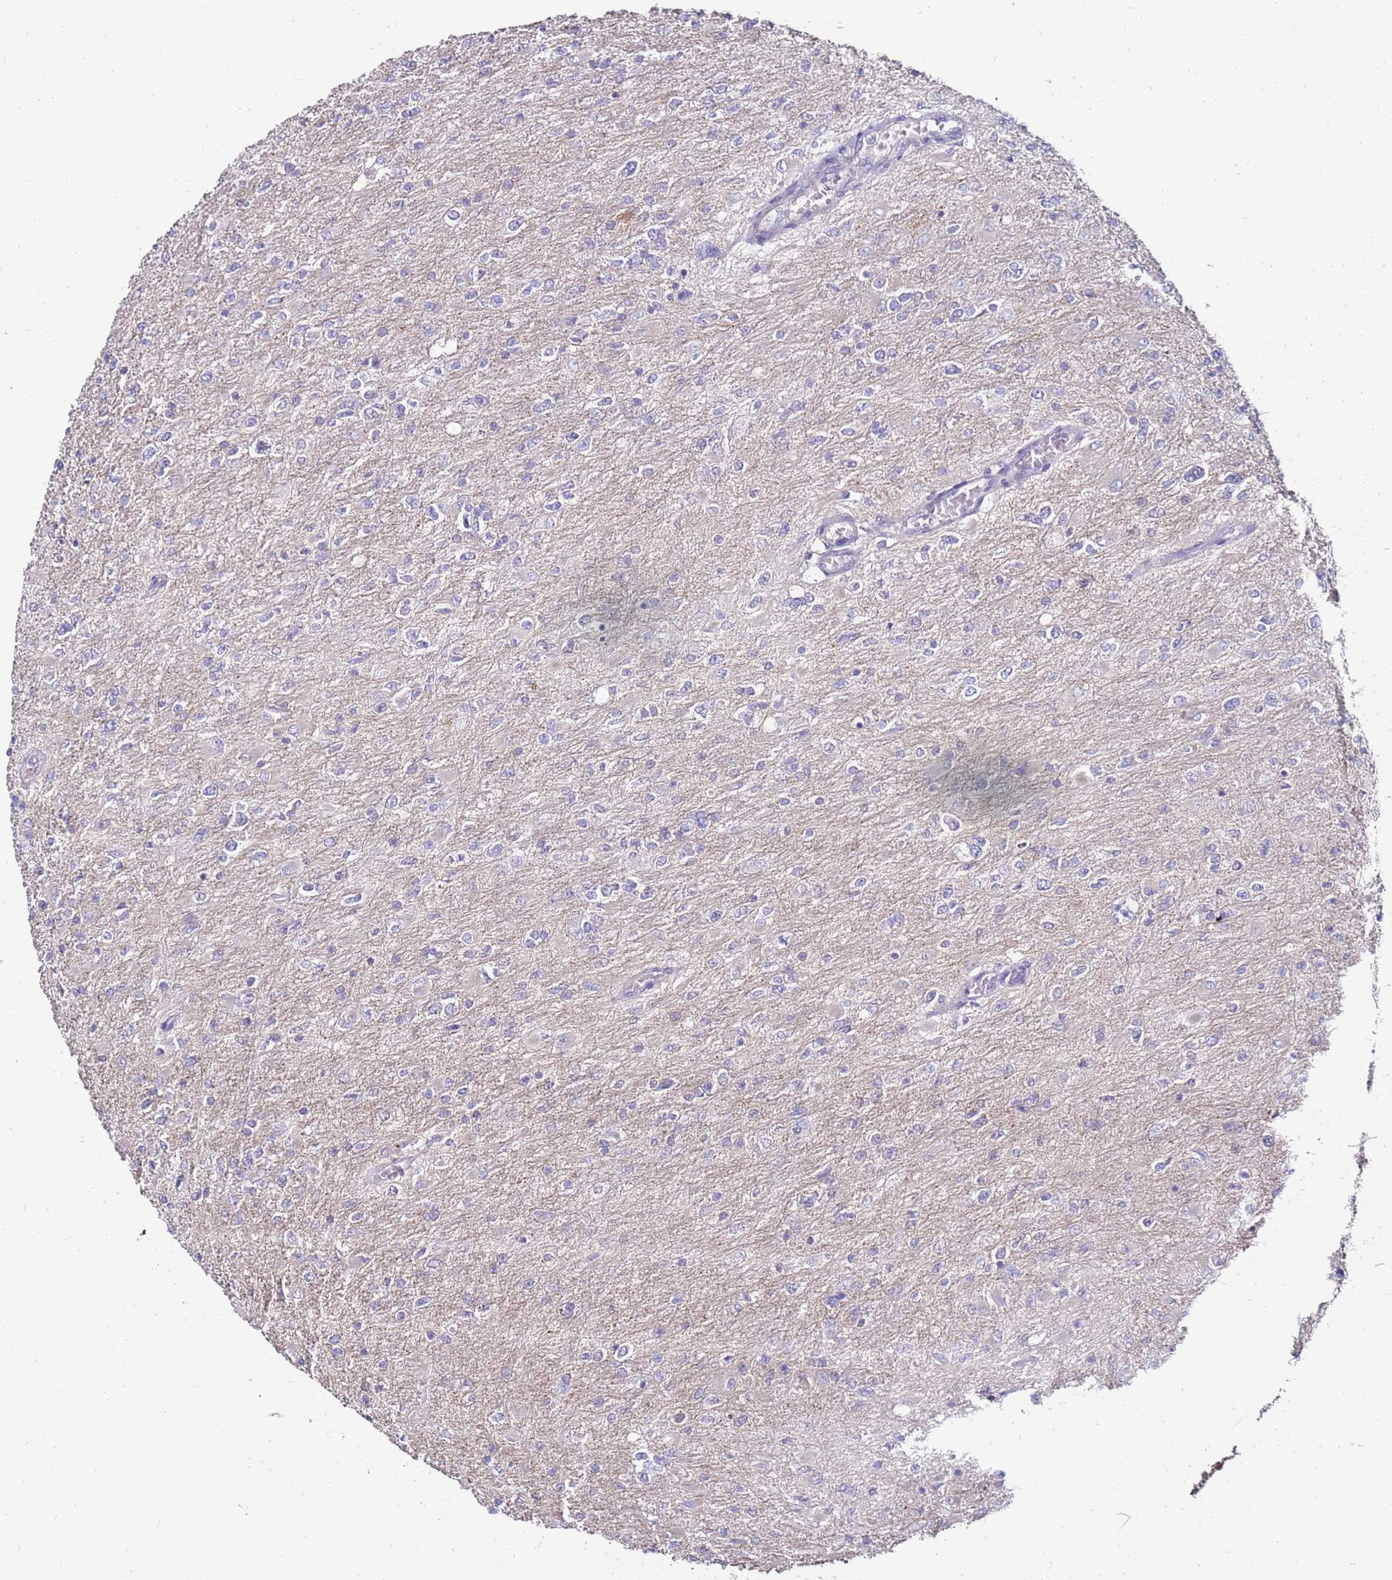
{"staining": {"intensity": "negative", "quantity": "none", "location": "none"}, "tissue": "glioma", "cell_type": "Tumor cells", "image_type": "cancer", "snomed": [{"axis": "morphology", "description": "Glioma, malignant, High grade"}, {"axis": "topography", "description": "Cerebral cortex"}], "caption": "High power microscopy photomicrograph of an immunohistochemistry (IHC) histopathology image of high-grade glioma (malignant), revealing no significant staining in tumor cells.", "gene": "GPN3", "patient": {"sex": "female", "age": 36}}